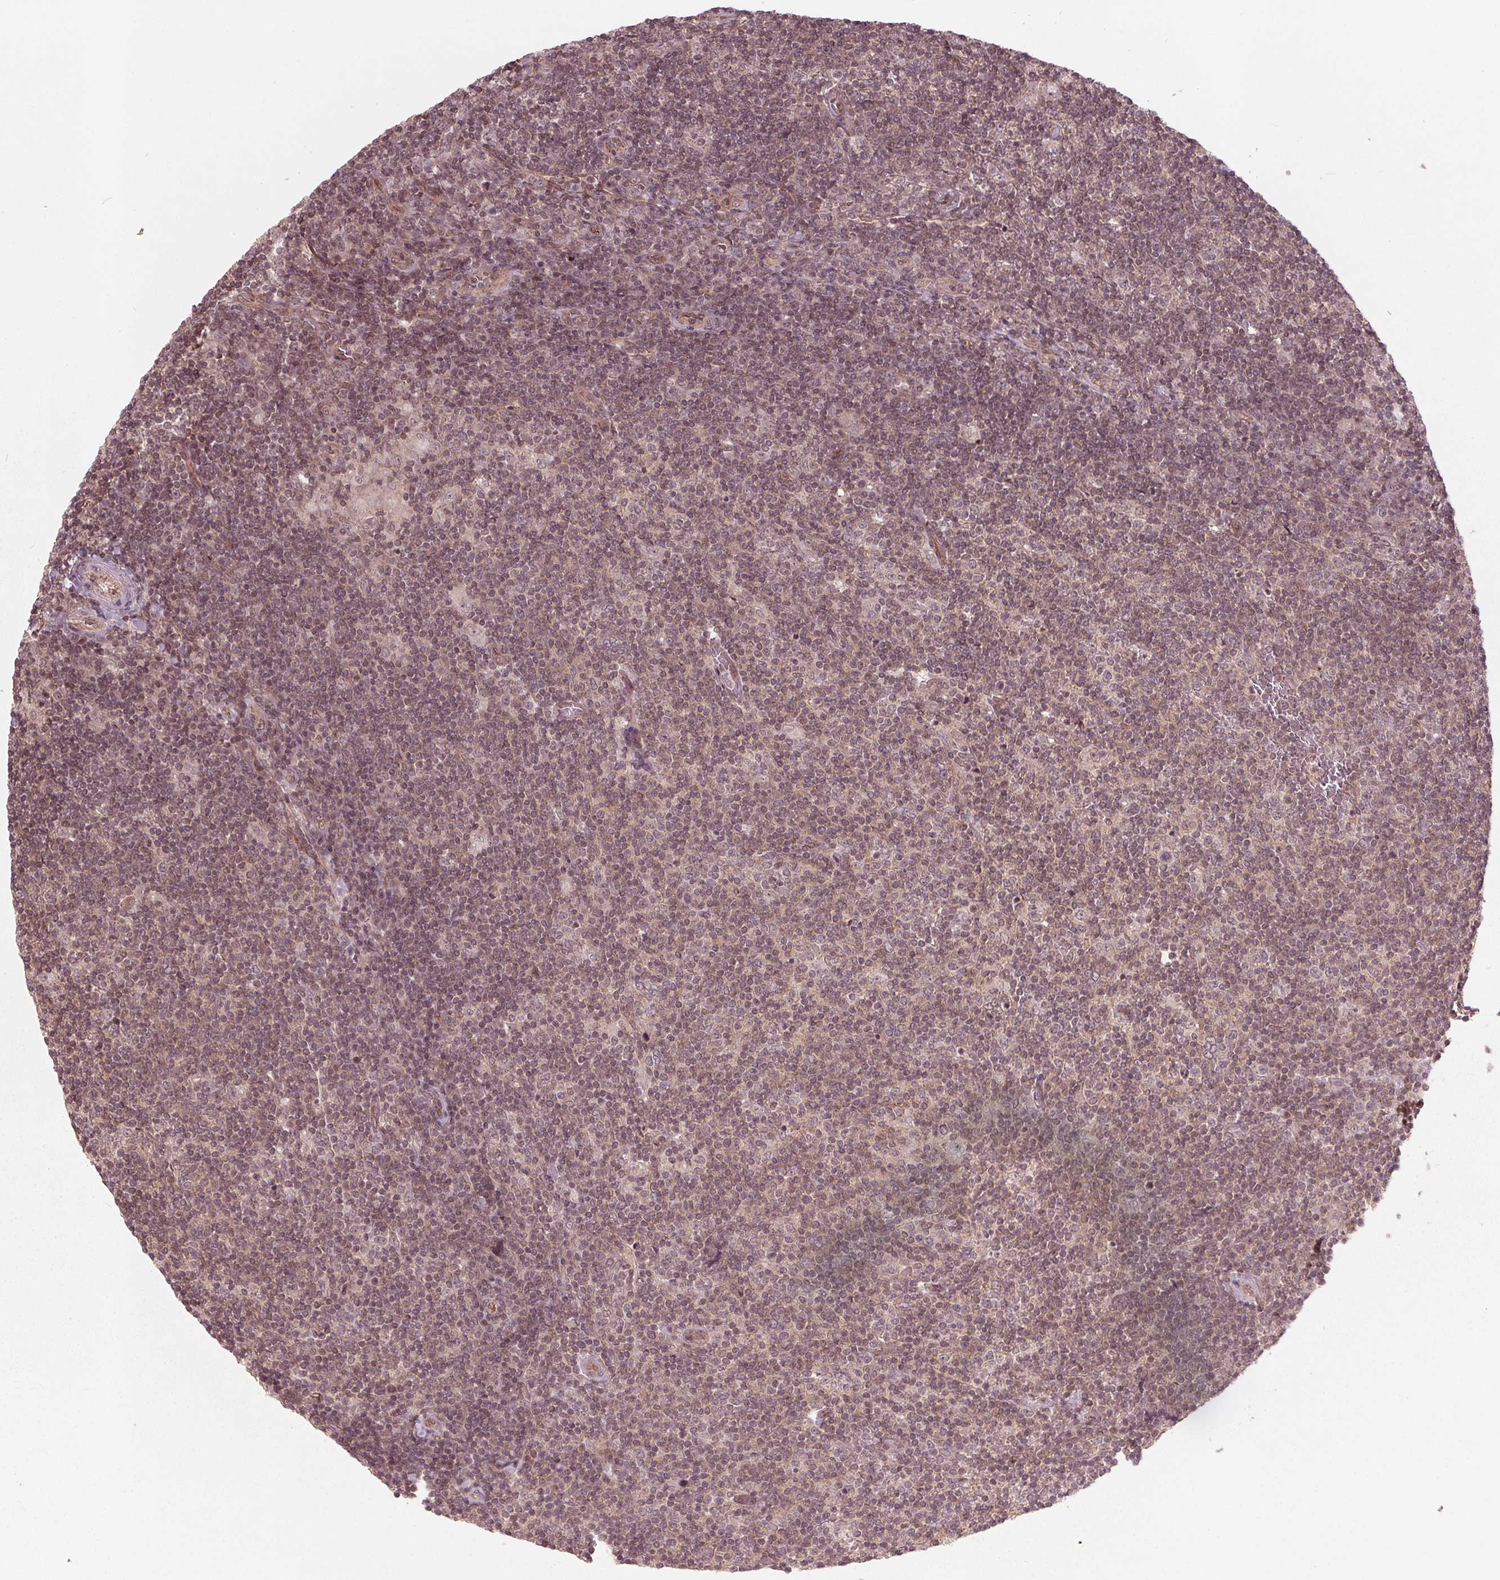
{"staining": {"intensity": "negative", "quantity": "none", "location": "none"}, "tissue": "lymphoma", "cell_type": "Tumor cells", "image_type": "cancer", "snomed": [{"axis": "morphology", "description": "Hodgkin's disease, NOS"}, {"axis": "topography", "description": "Lymph node"}], "caption": "Immunohistochemical staining of human Hodgkin's disease reveals no significant staining in tumor cells.", "gene": "BTBD1", "patient": {"sex": "male", "age": 40}}